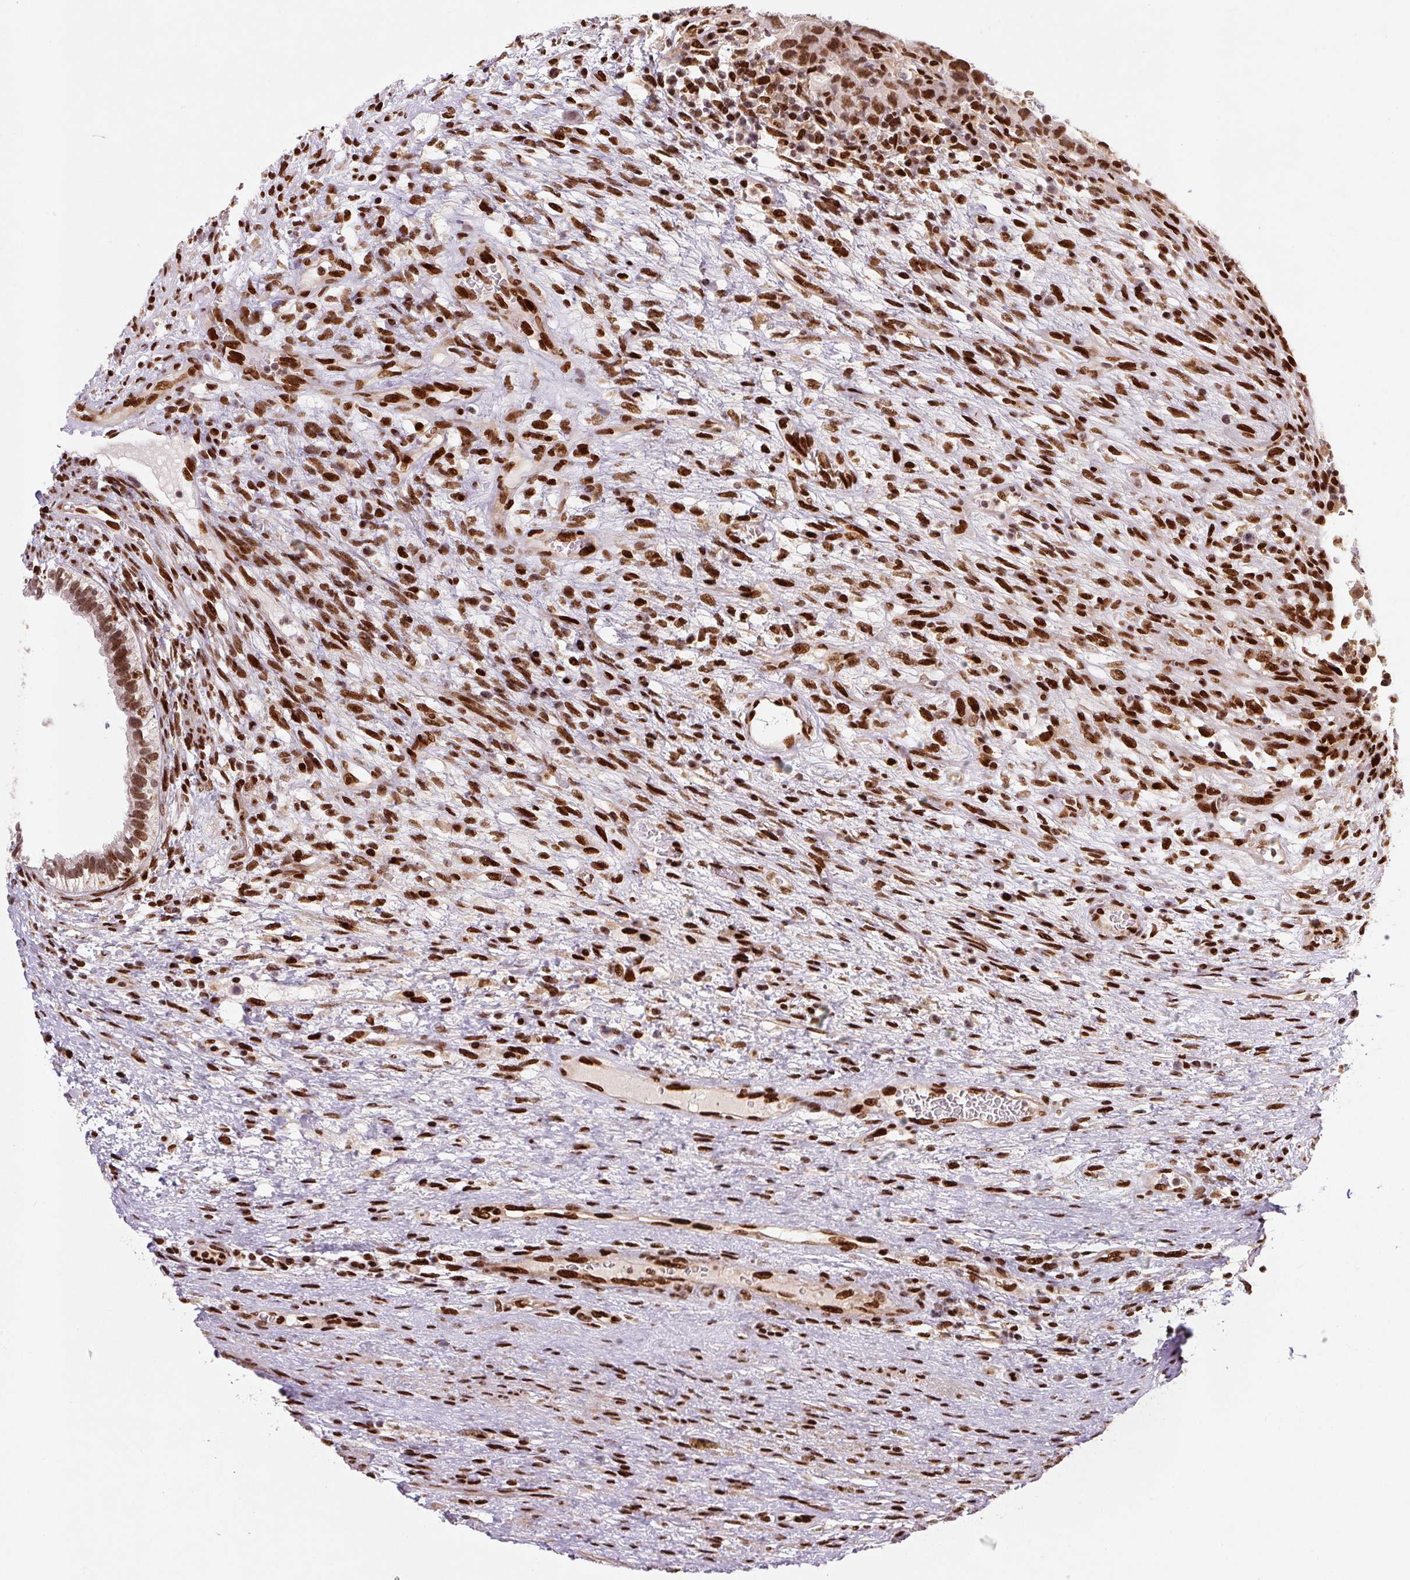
{"staining": {"intensity": "moderate", "quantity": ">75%", "location": "nuclear"}, "tissue": "testis cancer", "cell_type": "Tumor cells", "image_type": "cancer", "snomed": [{"axis": "morphology", "description": "Carcinoma, Embryonal, NOS"}, {"axis": "topography", "description": "Testis"}], "caption": "Immunohistochemical staining of human testis cancer (embryonal carcinoma) displays moderate nuclear protein expression in approximately >75% of tumor cells. (Brightfield microscopy of DAB IHC at high magnification).", "gene": "PYDC2", "patient": {"sex": "male", "age": 26}}